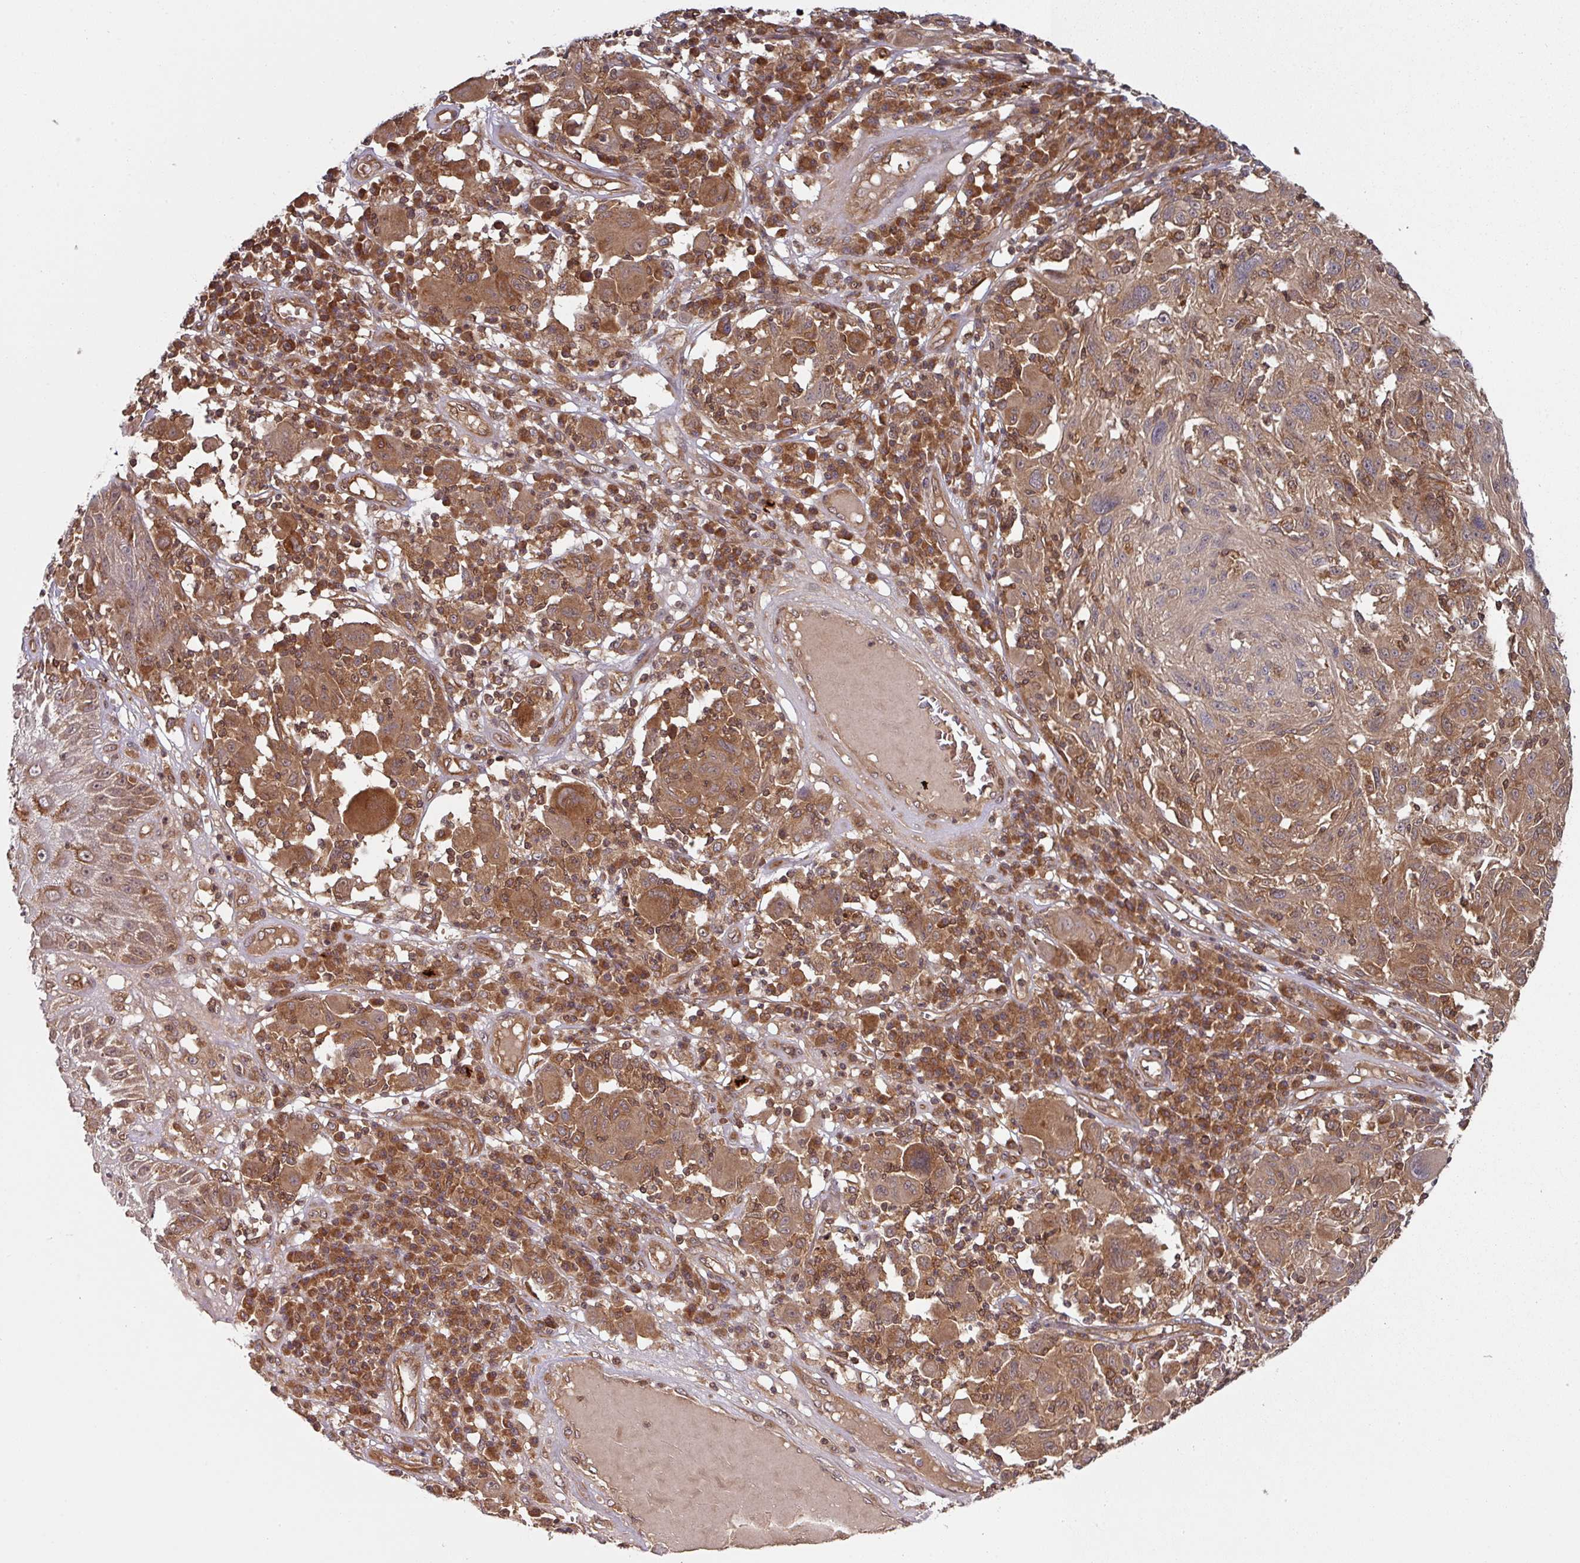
{"staining": {"intensity": "moderate", "quantity": ">75%", "location": "cytoplasmic/membranous"}, "tissue": "melanoma", "cell_type": "Tumor cells", "image_type": "cancer", "snomed": [{"axis": "morphology", "description": "Malignant melanoma, NOS"}, {"axis": "topography", "description": "Skin"}], "caption": "The histopathology image displays staining of melanoma, revealing moderate cytoplasmic/membranous protein staining (brown color) within tumor cells.", "gene": "EIF4EBP2", "patient": {"sex": "male", "age": 53}}